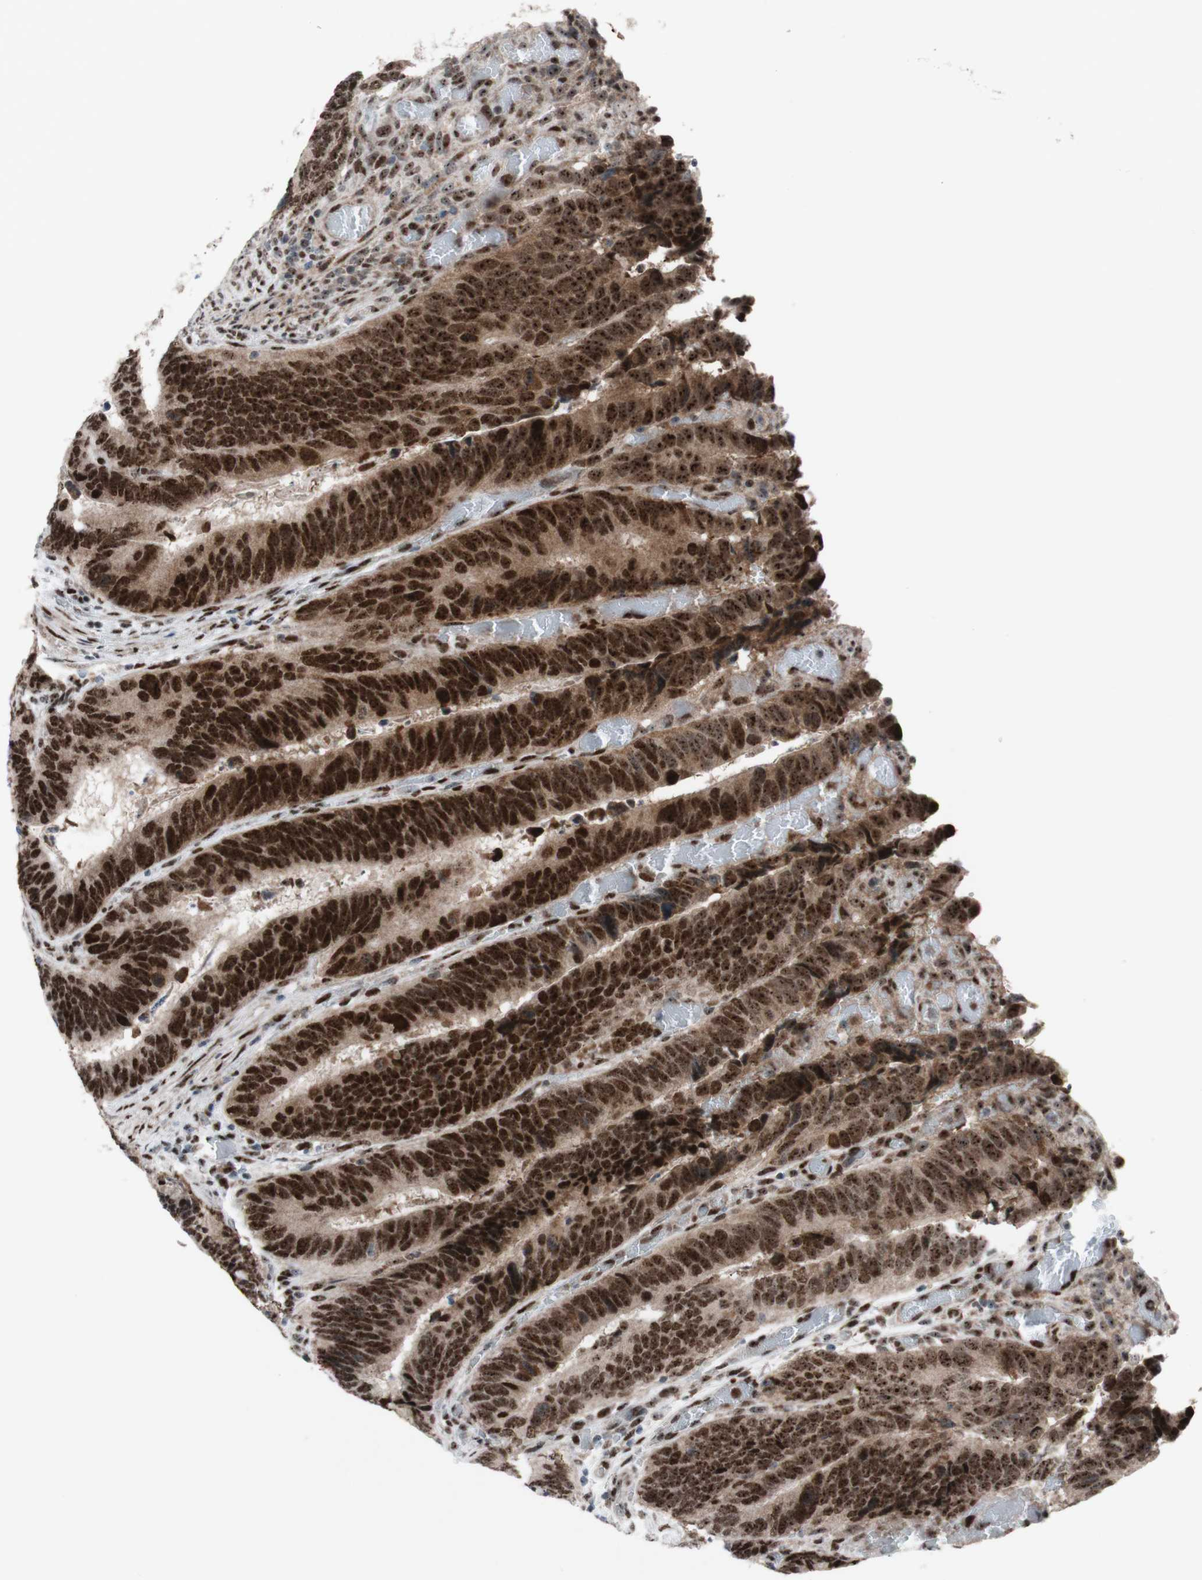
{"staining": {"intensity": "strong", "quantity": ">75%", "location": "nuclear"}, "tissue": "colorectal cancer", "cell_type": "Tumor cells", "image_type": "cancer", "snomed": [{"axis": "morphology", "description": "Adenocarcinoma, NOS"}, {"axis": "topography", "description": "Colon"}], "caption": "Immunohistochemical staining of colorectal cancer (adenocarcinoma) demonstrates high levels of strong nuclear protein expression in approximately >75% of tumor cells.", "gene": "POLR1A", "patient": {"sex": "male", "age": 72}}